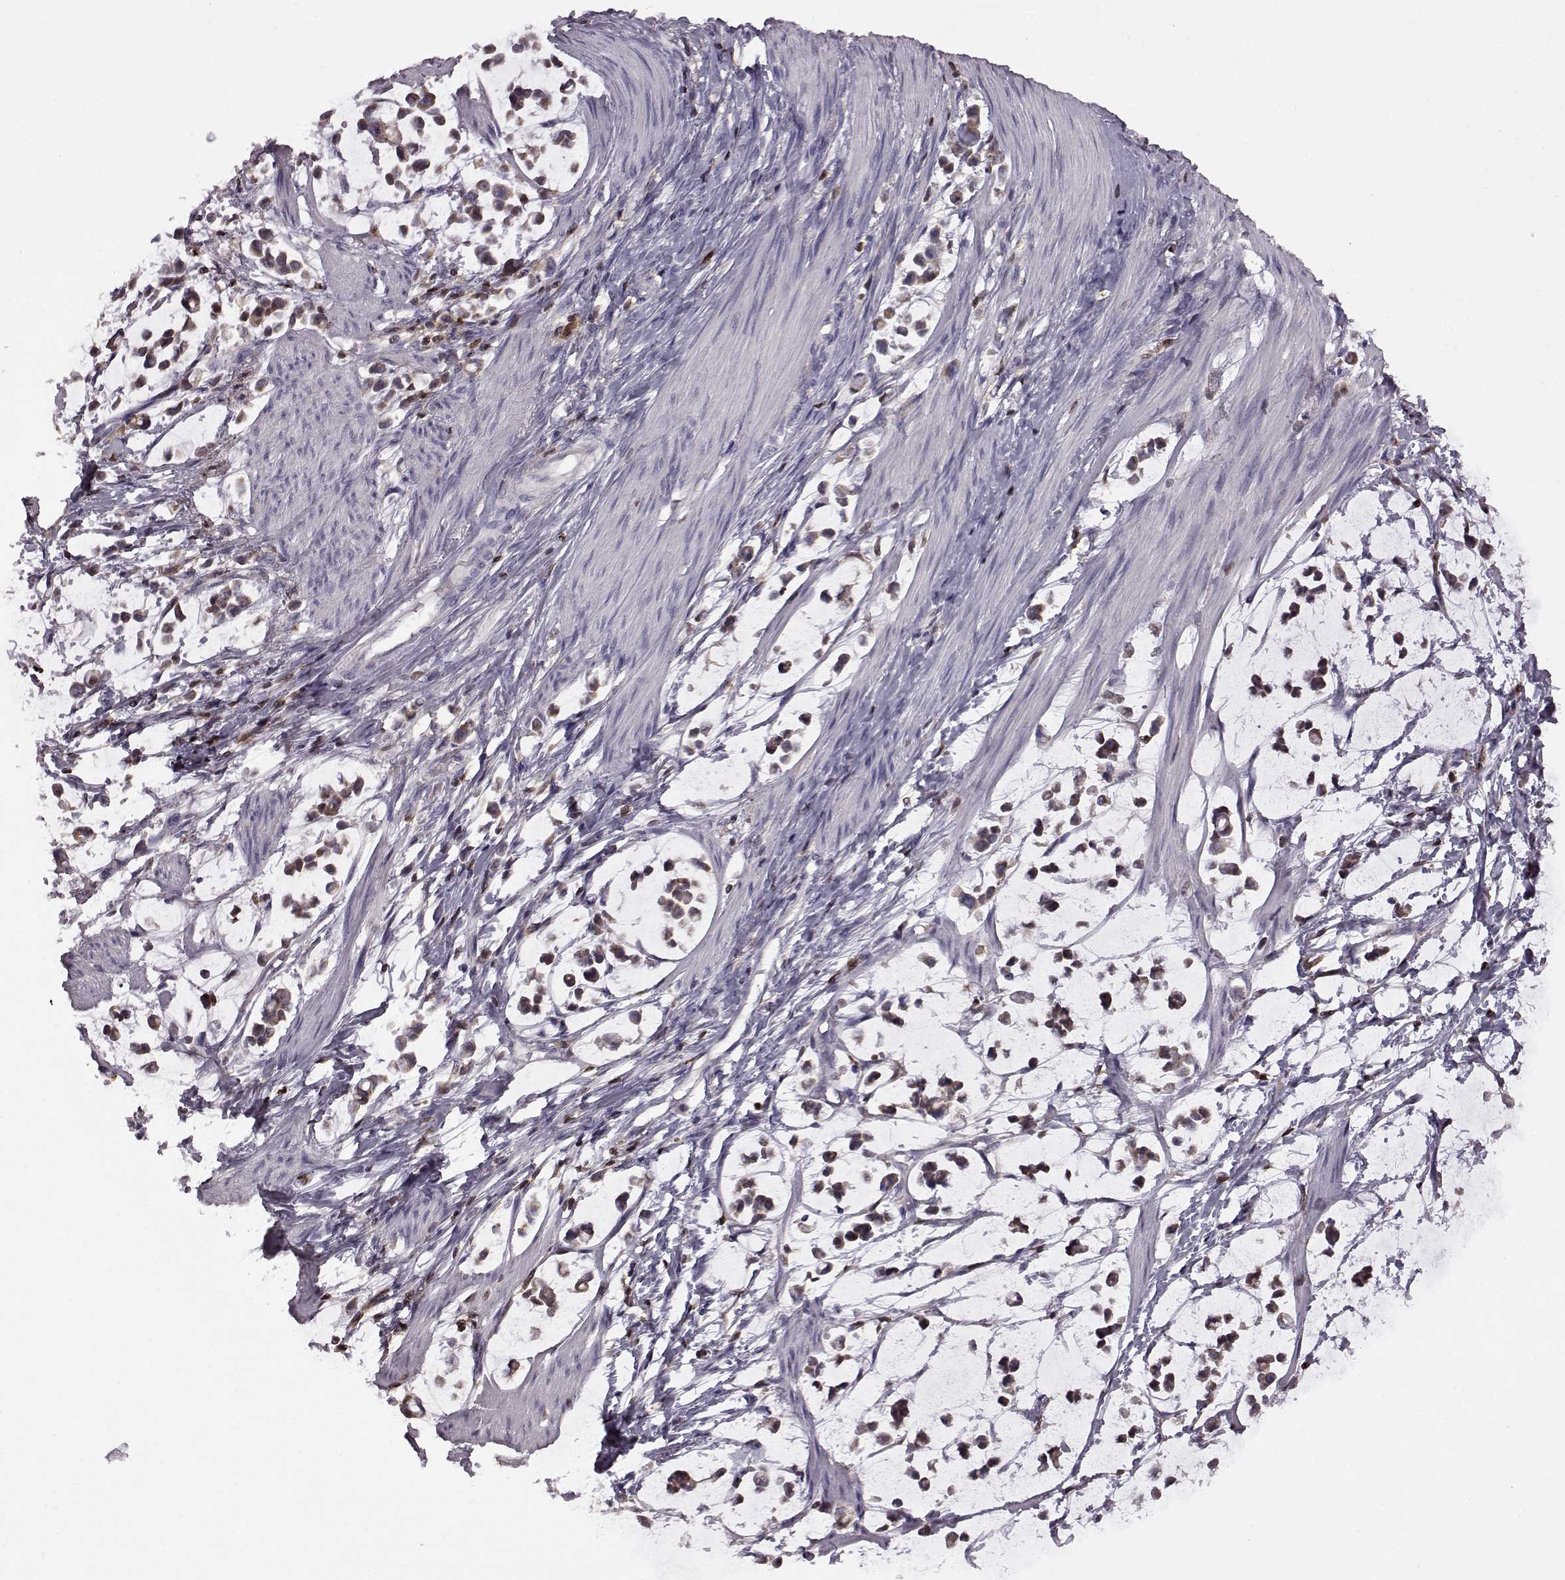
{"staining": {"intensity": "negative", "quantity": "none", "location": "none"}, "tissue": "stomach cancer", "cell_type": "Tumor cells", "image_type": "cancer", "snomed": [{"axis": "morphology", "description": "Adenocarcinoma, NOS"}, {"axis": "topography", "description": "Stomach"}], "caption": "Human stomach cancer (adenocarcinoma) stained for a protein using IHC displays no positivity in tumor cells.", "gene": "DOK2", "patient": {"sex": "male", "age": 82}}